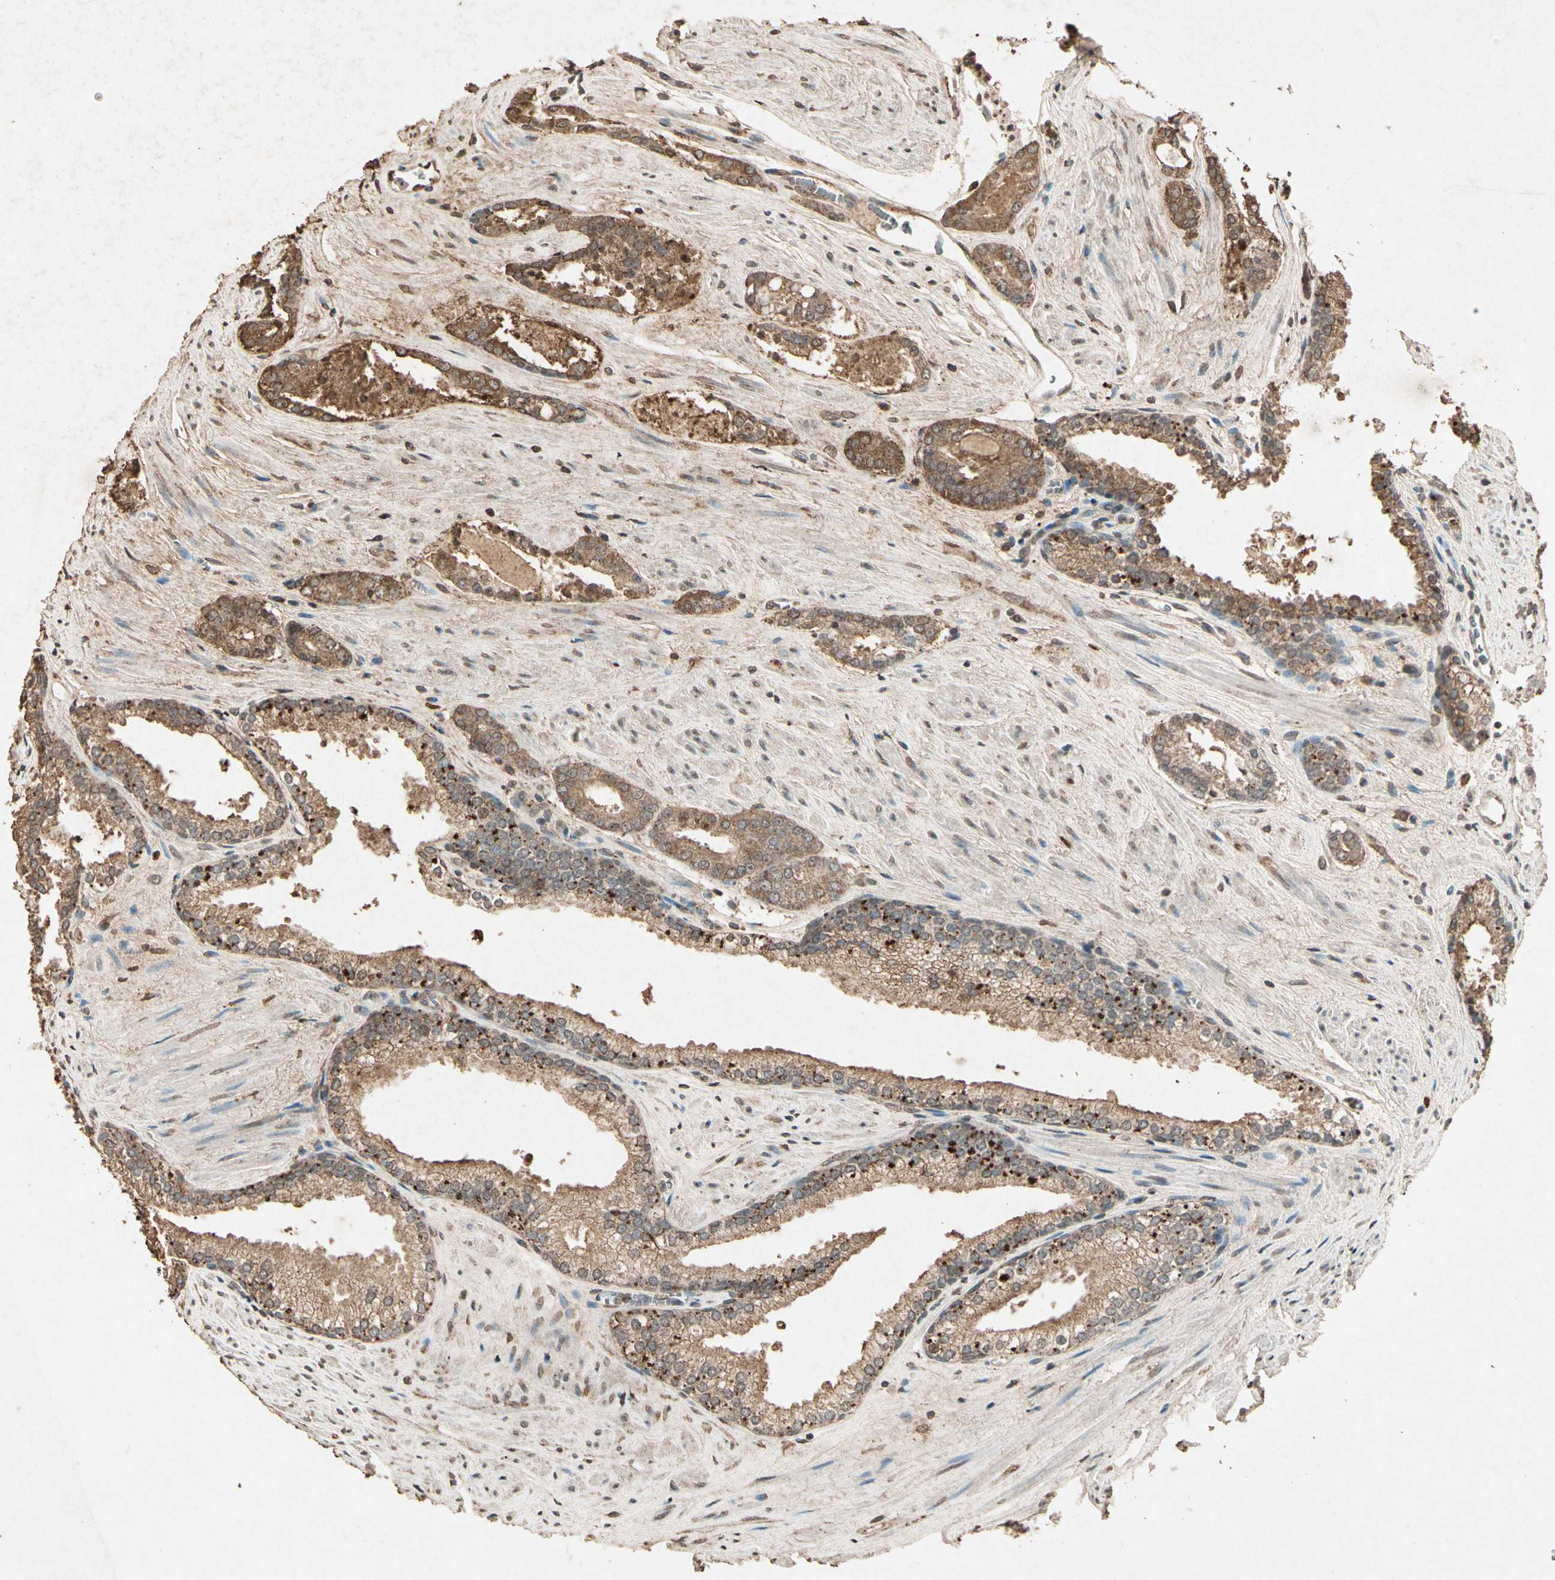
{"staining": {"intensity": "strong", "quantity": "25%-75%", "location": "cytoplasmic/membranous"}, "tissue": "prostate cancer", "cell_type": "Tumor cells", "image_type": "cancer", "snomed": [{"axis": "morphology", "description": "Adenocarcinoma, Low grade"}, {"axis": "topography", "description": "Prostate"}], "caption": "Immunohistochemical staining of prostate cancer shows high levels of strong cytoplasmic/membranous staining in about 25%-75% of tumor cells. (DAB (3,3'-diaminobenzidine) IHC, brown staining for protein, blue staining for nuclei).", "gene": "GC", "patient": {"sex": "male", "age": 60}}